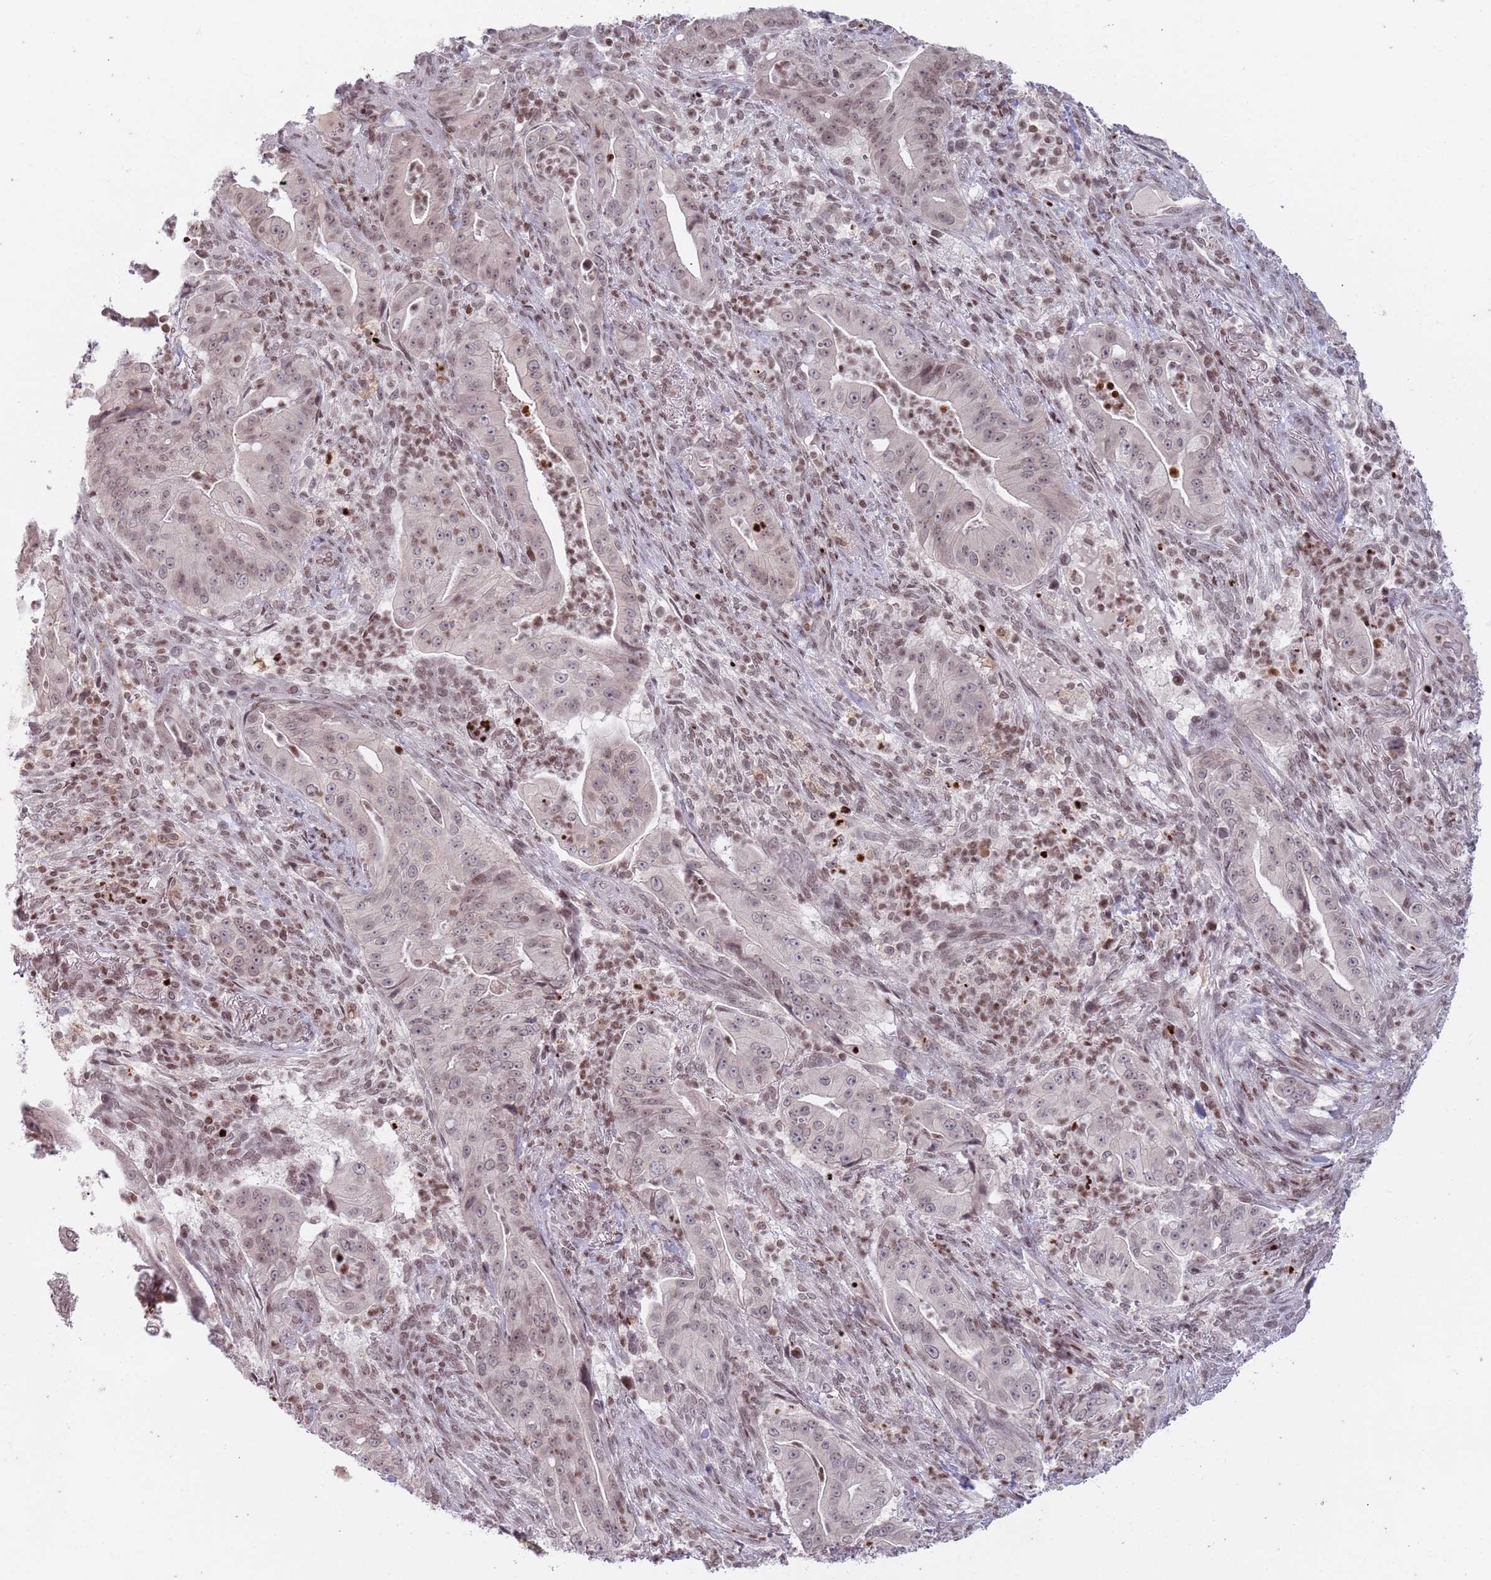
{"staining": {"intensity": "weak", "quantity": ">75%", "location": "nuclear"}, "tissue": "pancreatic cancer", "cell_type": "Tumor cells", "image_type": "cancer", "snomed": [{"axis": "morphology", "description": "Adenocarcinoma, NOS"}, {"axis": "topography", "description": "Pancreas"}], "caption": "Immunohistochemistry (IHC) of pancreatic cancer reveals low levels of weak nuclear staining in approximately >75% of tumor cells. (DAB IHC, brown staining for protein, blue staining for nuclei).", "gene": "SH3RF3", "patient": {"sex": "male", "age": 71}}